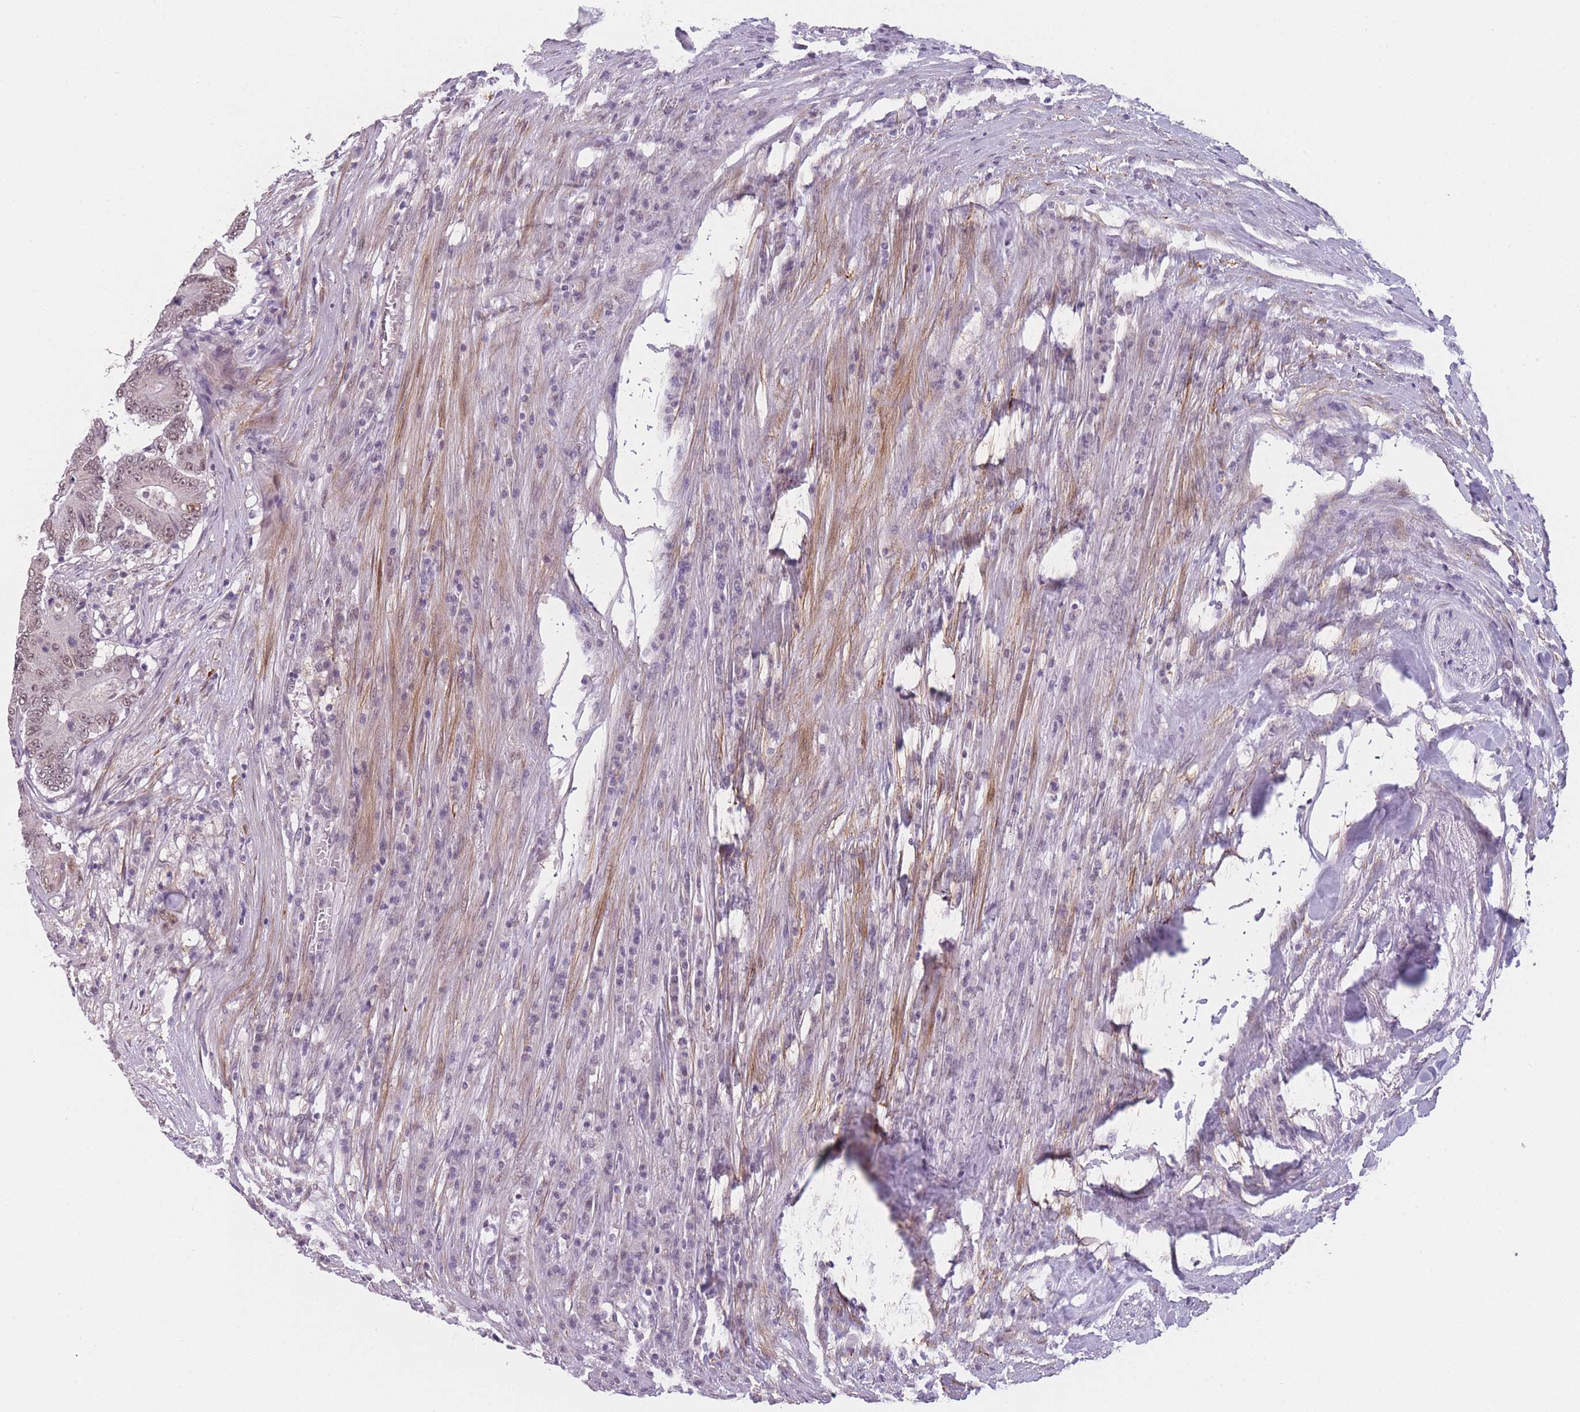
{"staining": {"intensity": "moderate", "quantity": ">75%", "location": "nuclear"}, "tissue": "colorectal cancer", "cell_type": "Tumor cells", "image_type": "cancer", "snomed": [{"axis": "morphology", "description": "Adenocarcinoma, NOS"}, {"axis": "topography", "description": "Colon"}], "caption": "Brown immunohistochemical staining in adenocarcinoma (colorectal) reveals moderate nuclear positivity in about >75% of tumor cells. The protein is stained brown, and the nuclei are stained in blue (DAB IHC with brightfield microscopy, high magnification).", "gene": "SIN3B", "patient": {"sex": "male", "age": 83}}